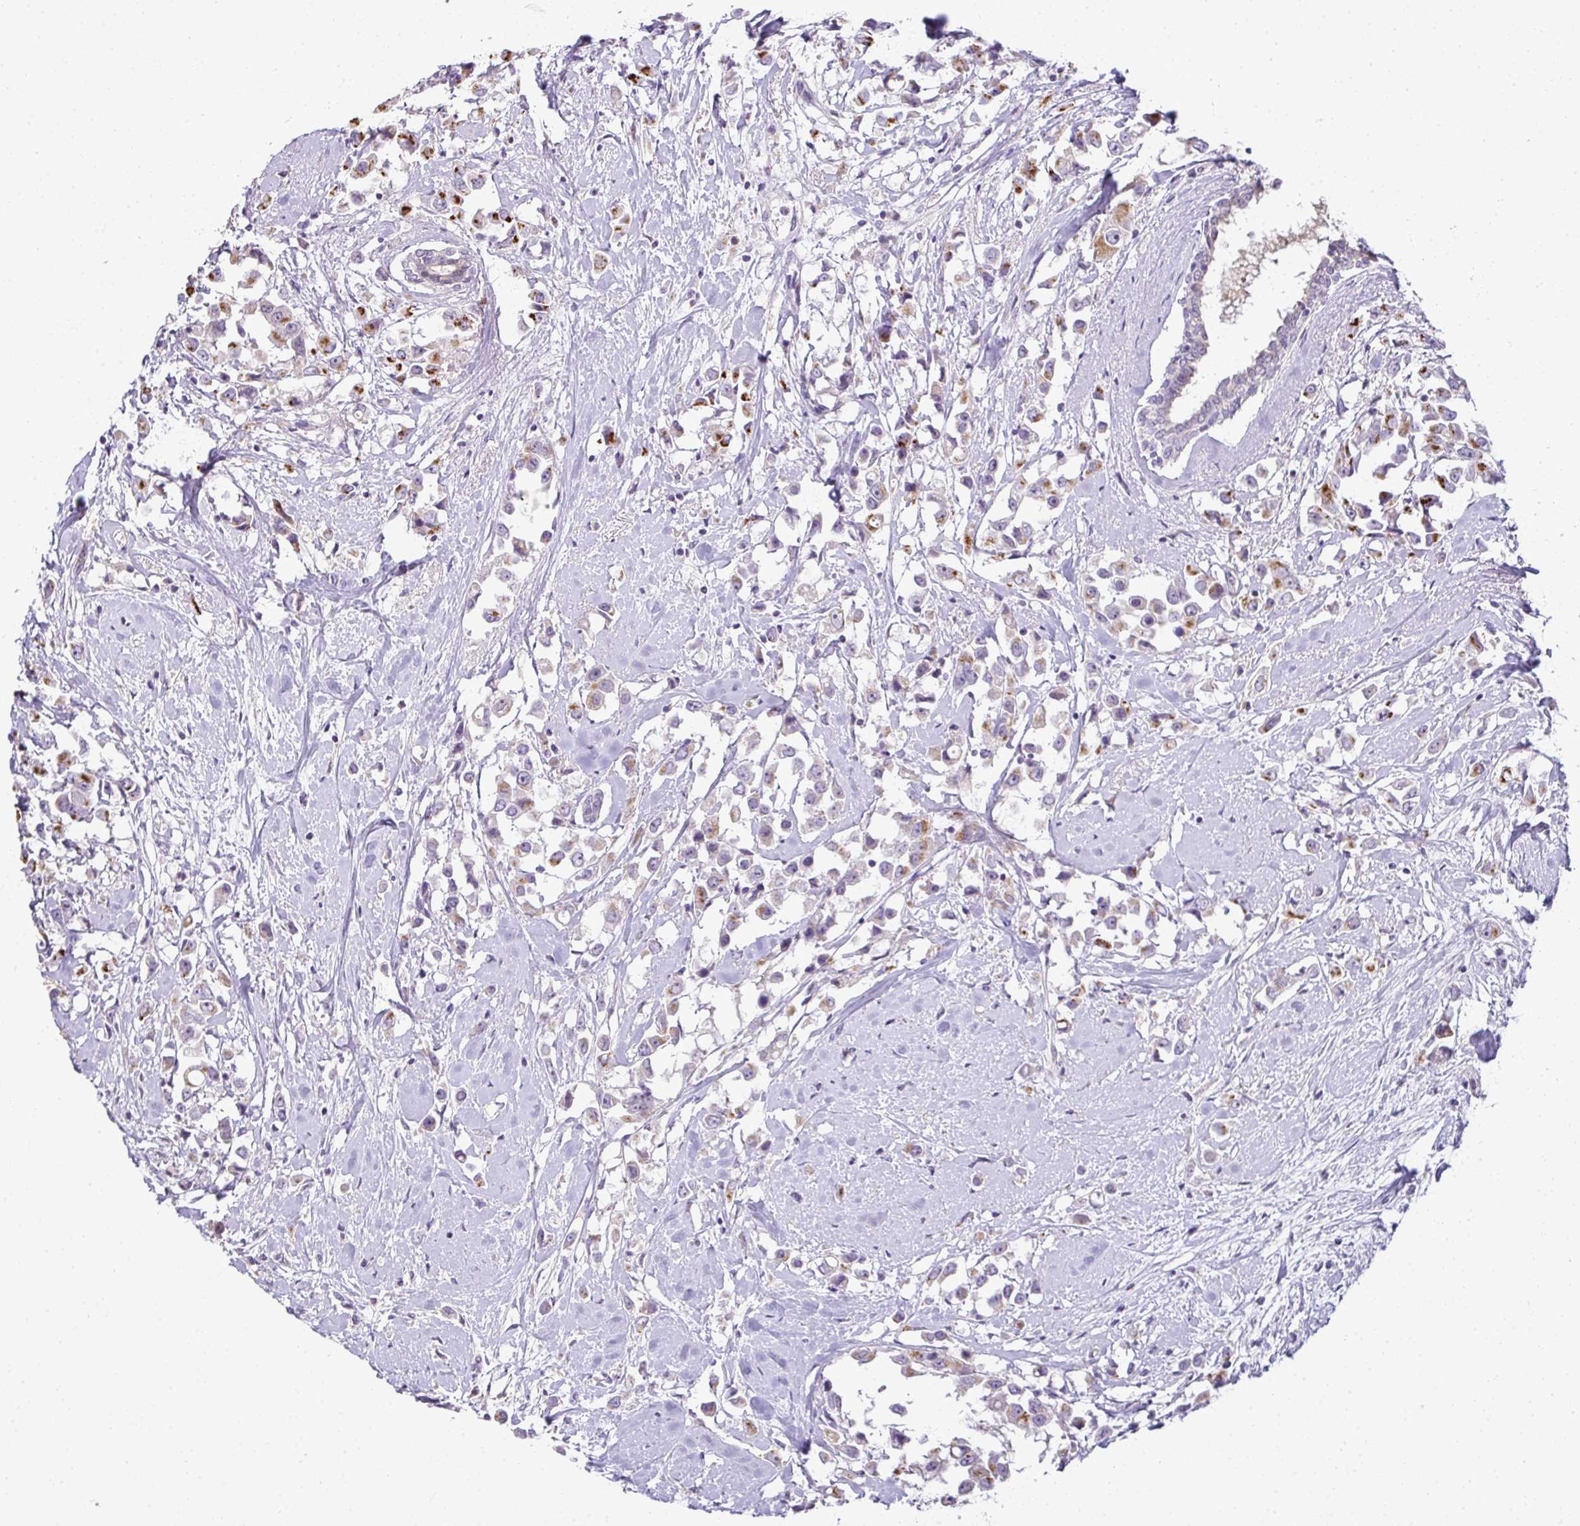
{"staining": {"intensity": "moderate", "quantity": "25%-75%", "location": "cytoplasmic/membranous"}, "tissue": "breast cancer", "cell_type": "Tumor cells", "image_type": "cancer", "snomed": [{"axis": "morphology", "description": "Duct carcinoma"}, {"axis": "topography", "description": "Breast"}], "caption": "Protein staining of breast infiltrating ductal carcinoma tissue reveals moderate cytoplasmic/membranous staining in approximately 25%-75% of tumor cells. The staining was performed using DAB to visualize the protein expression in brown, while the nuclei were stained in blue with hematoxylin (Magnification: 20x).", "gene": "CMPK1", "patient": {"sex": "female", "age": 61}}